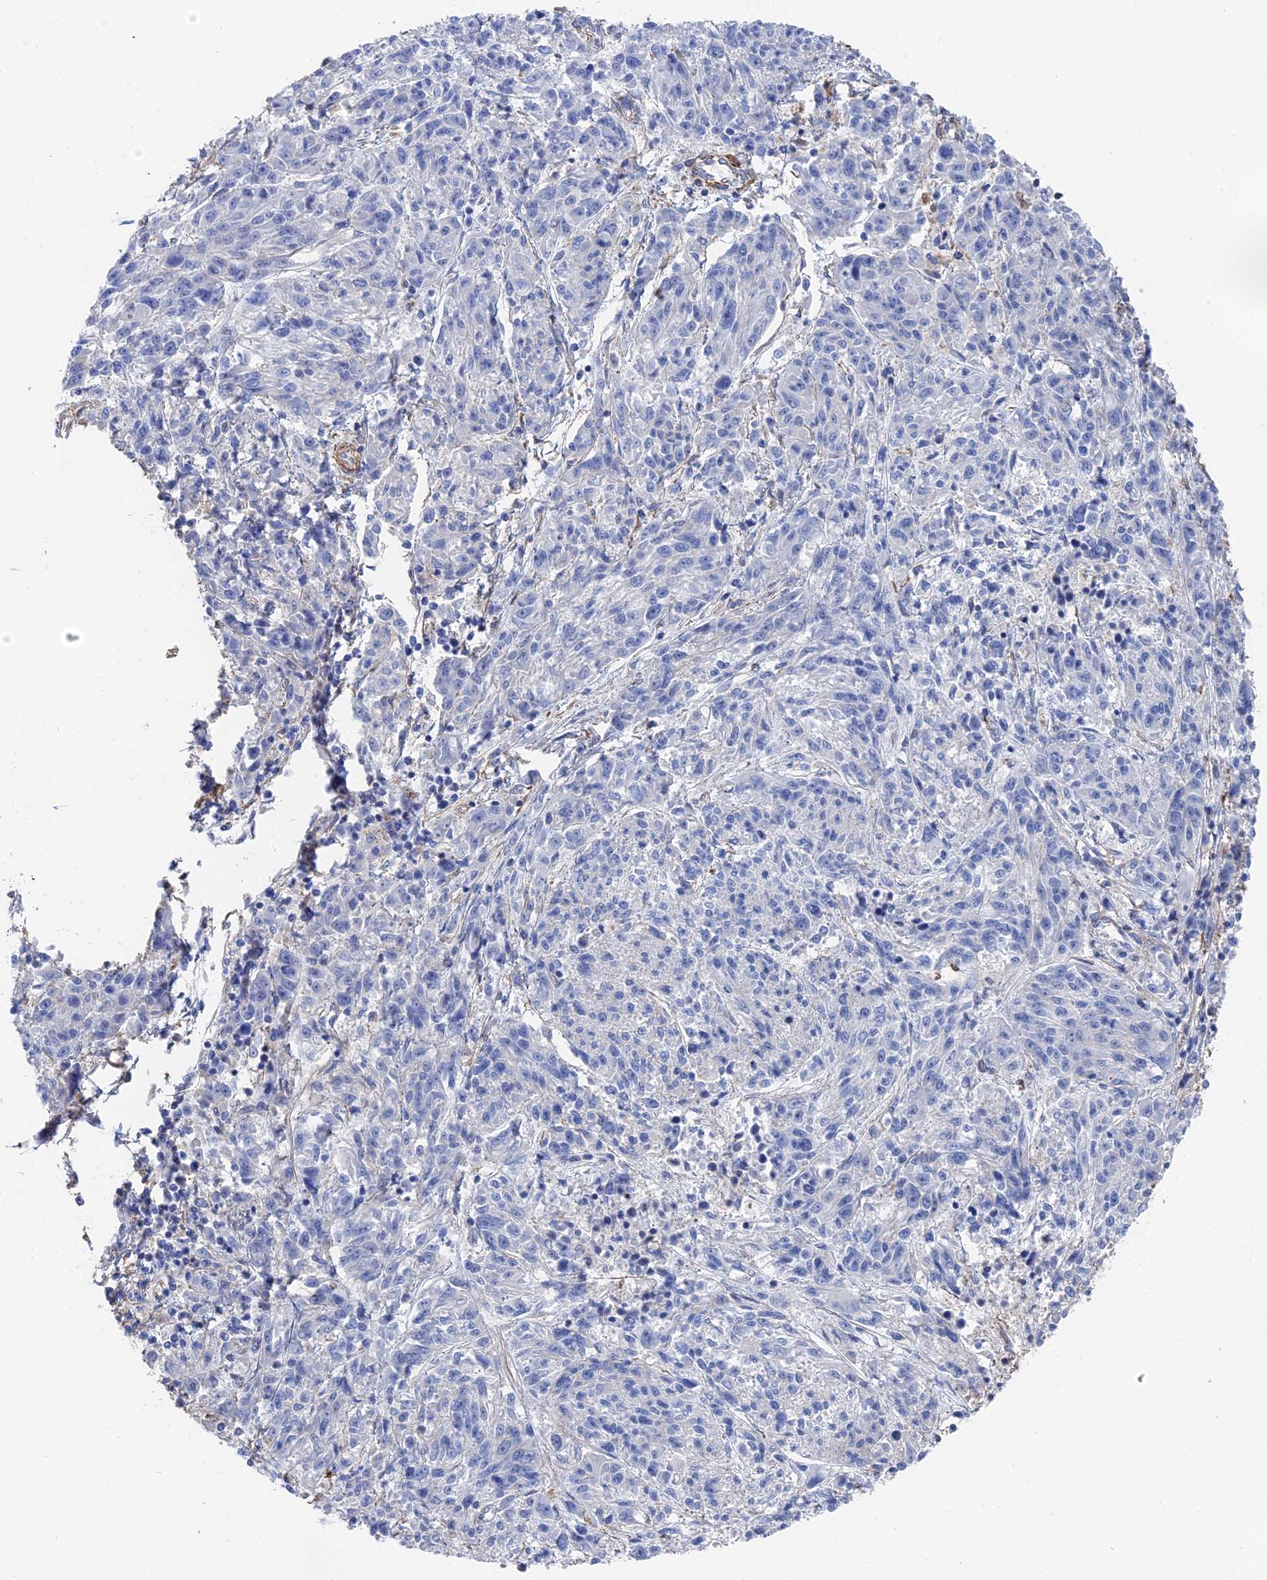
{"staining": {"intensity": "negative", "quantity": "none", "location": "none"}, "tissue": "melanoma", "cell_type": "Tumor cells", "image_type": "cancer", "snomed": [{"axis": "morphology", "description": "Malignant melanoma, NOS"}, {"axis": "topography", "description": "Skin"}], "caption": "DAB (3,3'-diaminobenzidine) immunohistochemical staining of melanoma reveals no significant positivity in tumor cells. (Stains: DAB (3,3'-diaminobenzidine) immunohistochemistry with hematoxylin counter stain, Microscopy: brightfield microscopy at high magnification).", "gene": "STRA6", "patient": {"sex": "male", "age": 53}}